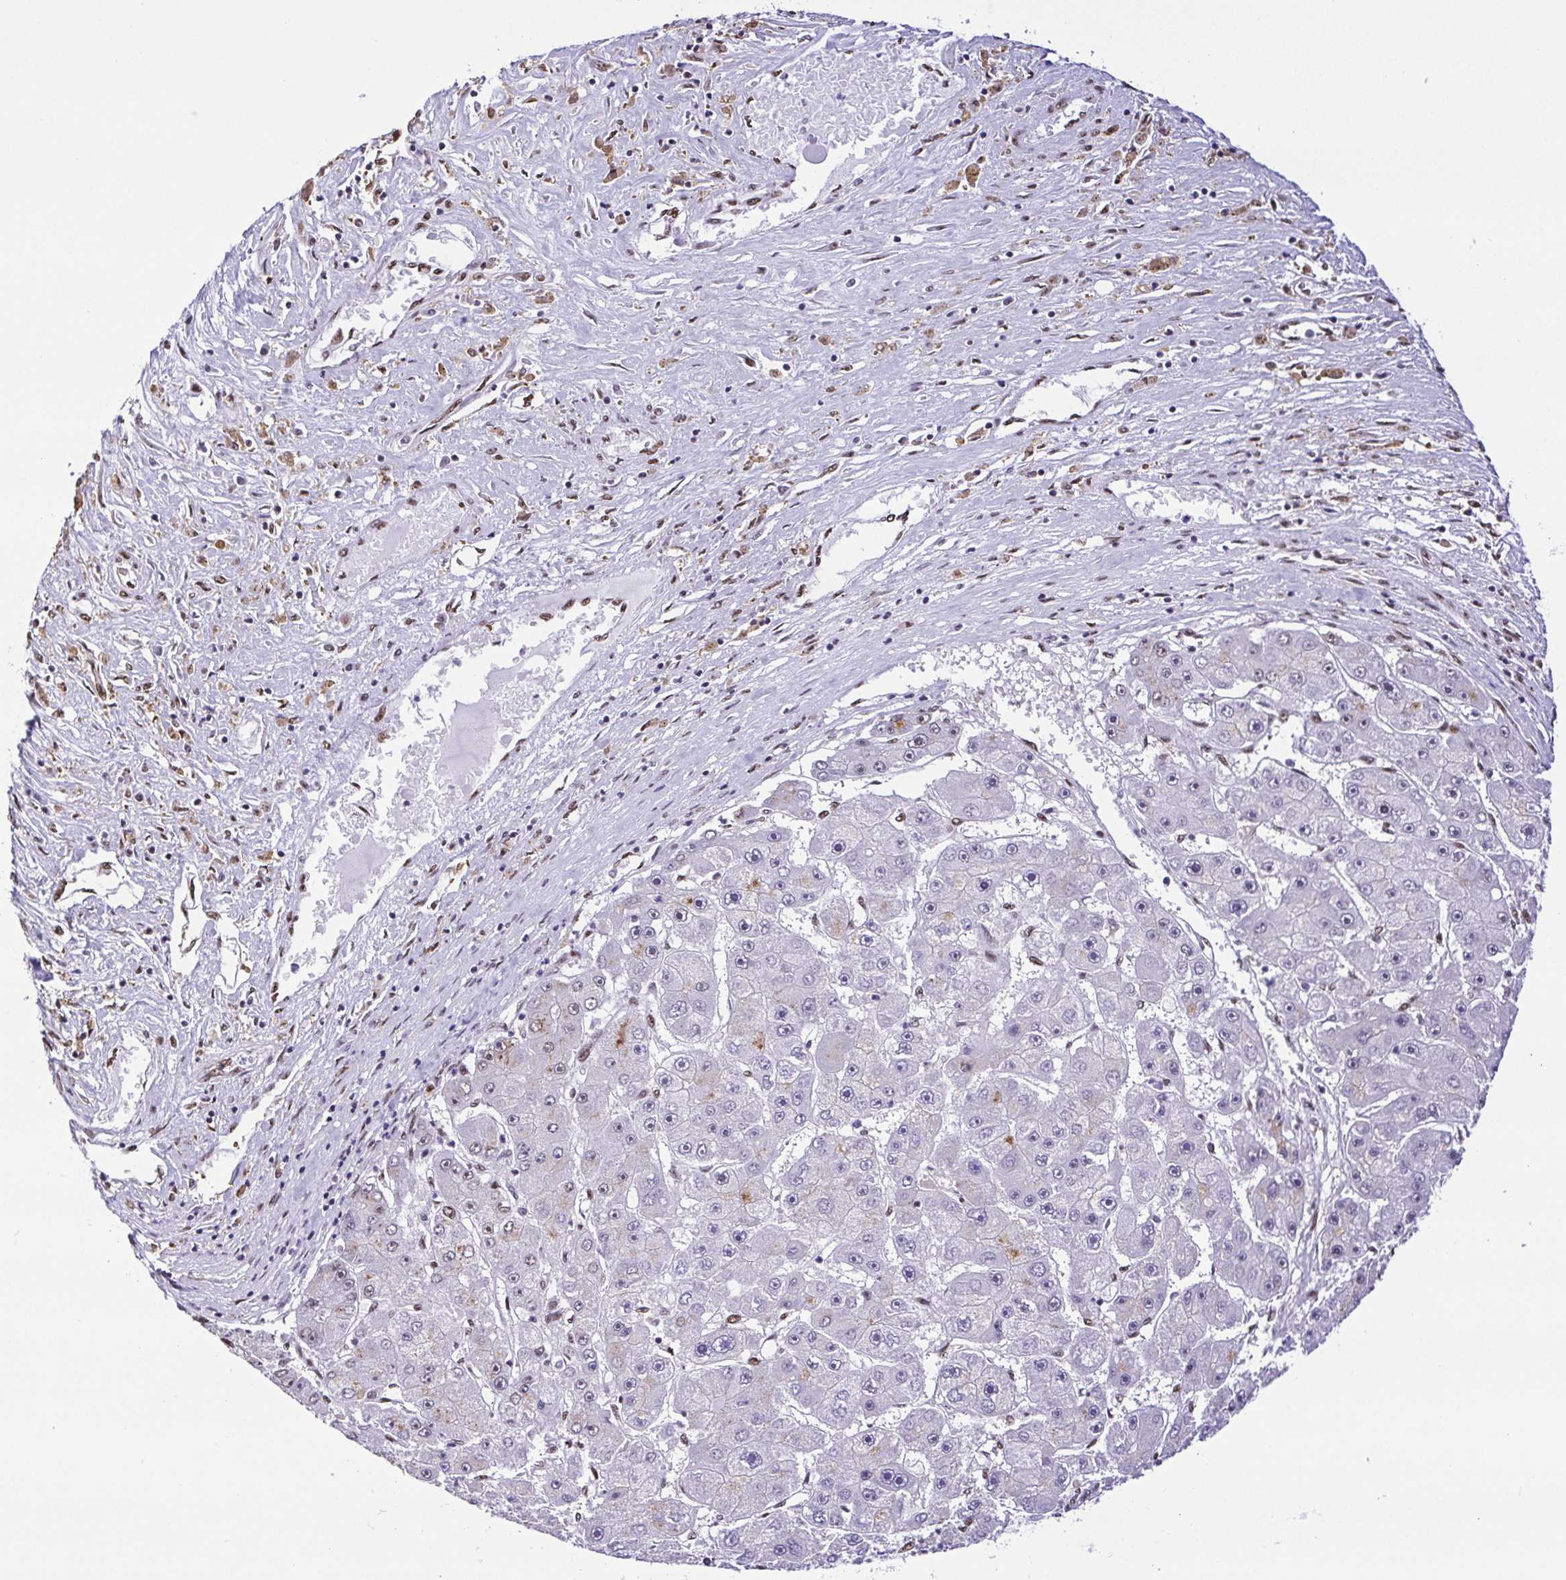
{"staining": {"intensity": "moderate", "quantity": "<25%", "location": "nuclear"}, "tissue": "liver cancer", "cell_type": "Tumor cells", "image_type": "cancer", "snomed": [{"axis": "morphology", "description": "Carcinoma, Hepatocellular, NOS"}, {"axis": "topography", "description": "Liver"}], "caption": "Liver hepatocellular carcinoma was stained to show a protein in brown. There is low levels of moderate nuclear positivity in approximately <25% of tumor cells.", "gene": "TRIM28", "patient": {"sex": "female", "age": 61}}